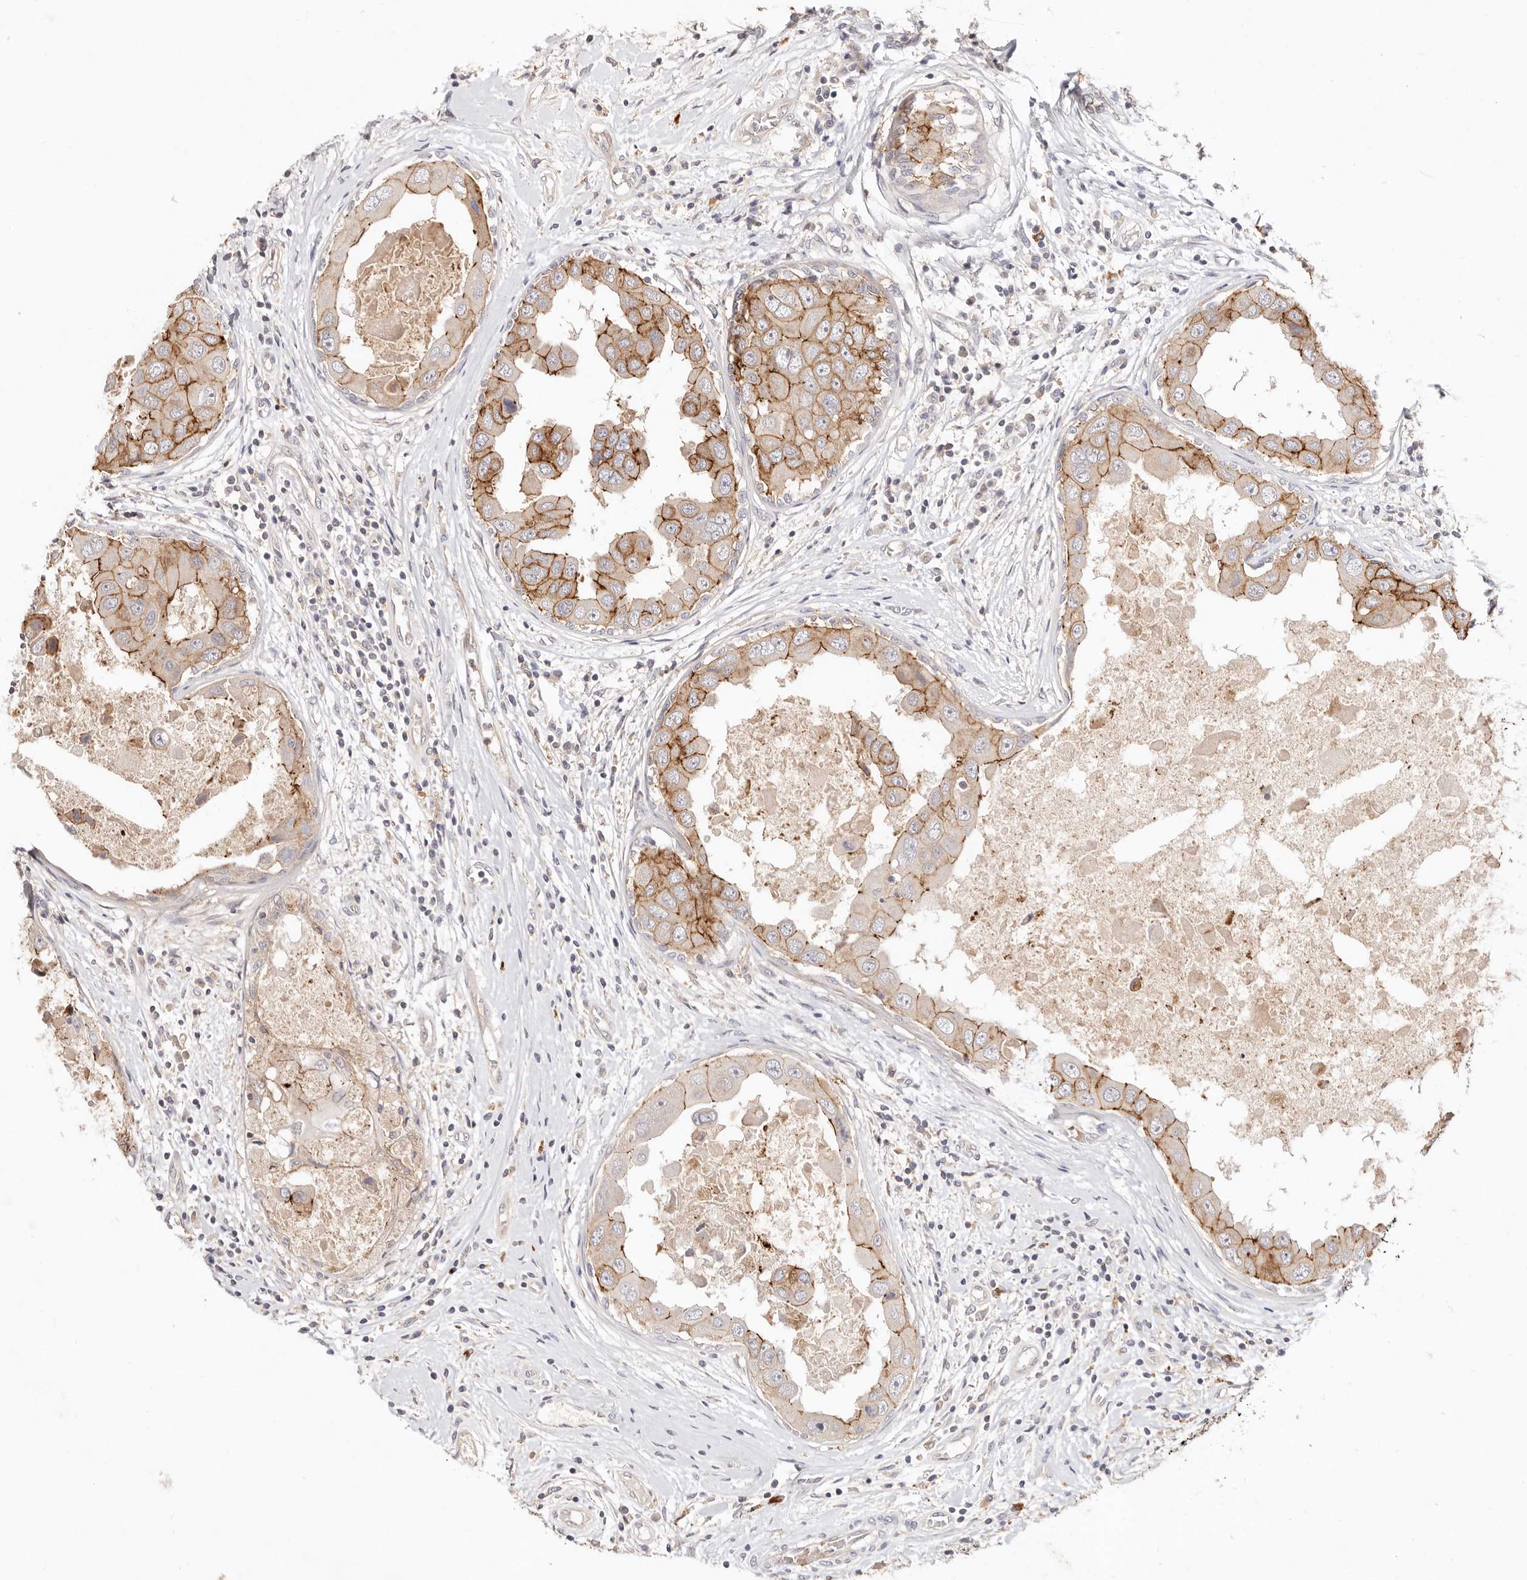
{"staining": {"intensity": "moderate", "quantity": "25%-75%", "location": "cytoplasmic/membranous"}, "tissue": "breast cancer", "cell_type": "Tumor cells", "image_type": "cancer", "snomed": [{"axis": "morphology", "description": "Duct carcinoma"}, {"axis": "topography", "description": "Breast"}], "caption": "High-magnification brightfield microscopy of intraductal carcinoma (breast) stained with DAB (3,3'-diaminobenzidine) (brown) and counterstained with hematoxylin (blue). tumor cells exhibit moderate cytoplasmic/membranous staining is seen in approximately25%-75% of cells.", "gene": "CXADR", "patient": {"sex": "female", "age": 27}}